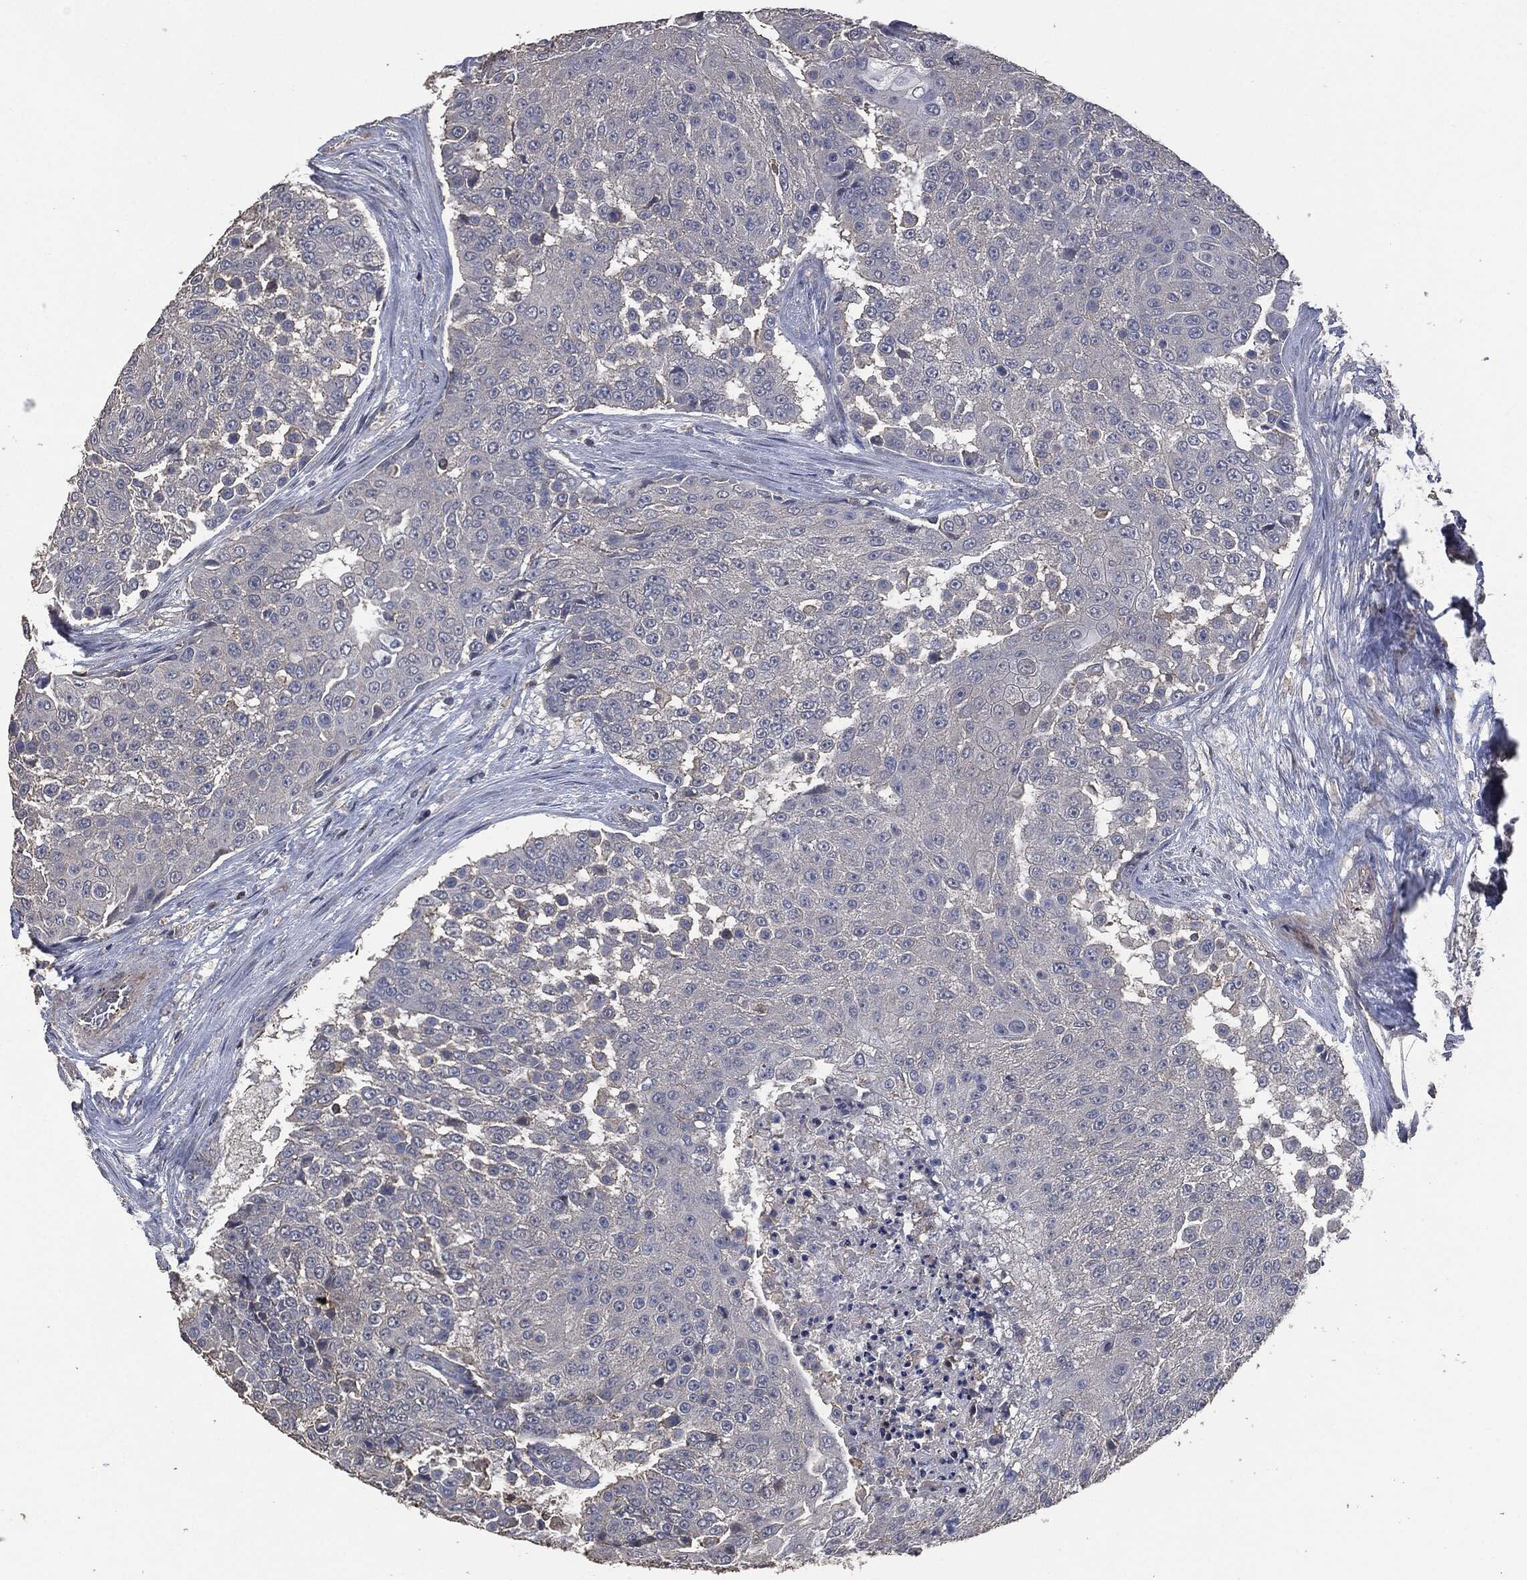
{"staining": {"intensity": "negative", "quantity": "none", "location": "none"}, "tissue": "urothelial cancer", "cell_type": "Tumor cells", "image_type": "cancer", "snomed": [{"axis": "morphology", "description": "Urothelial carcinoma, High grade"}, {"axis": "topography", "description": "Urinary bladder"}], "caption": "Human urothelial cancer stained for a protein using immunohistochemistry (IHC) shows no staining in tumor cells.", "gene": "MSLN", "patient": {"sex": "female", "age": 63}}